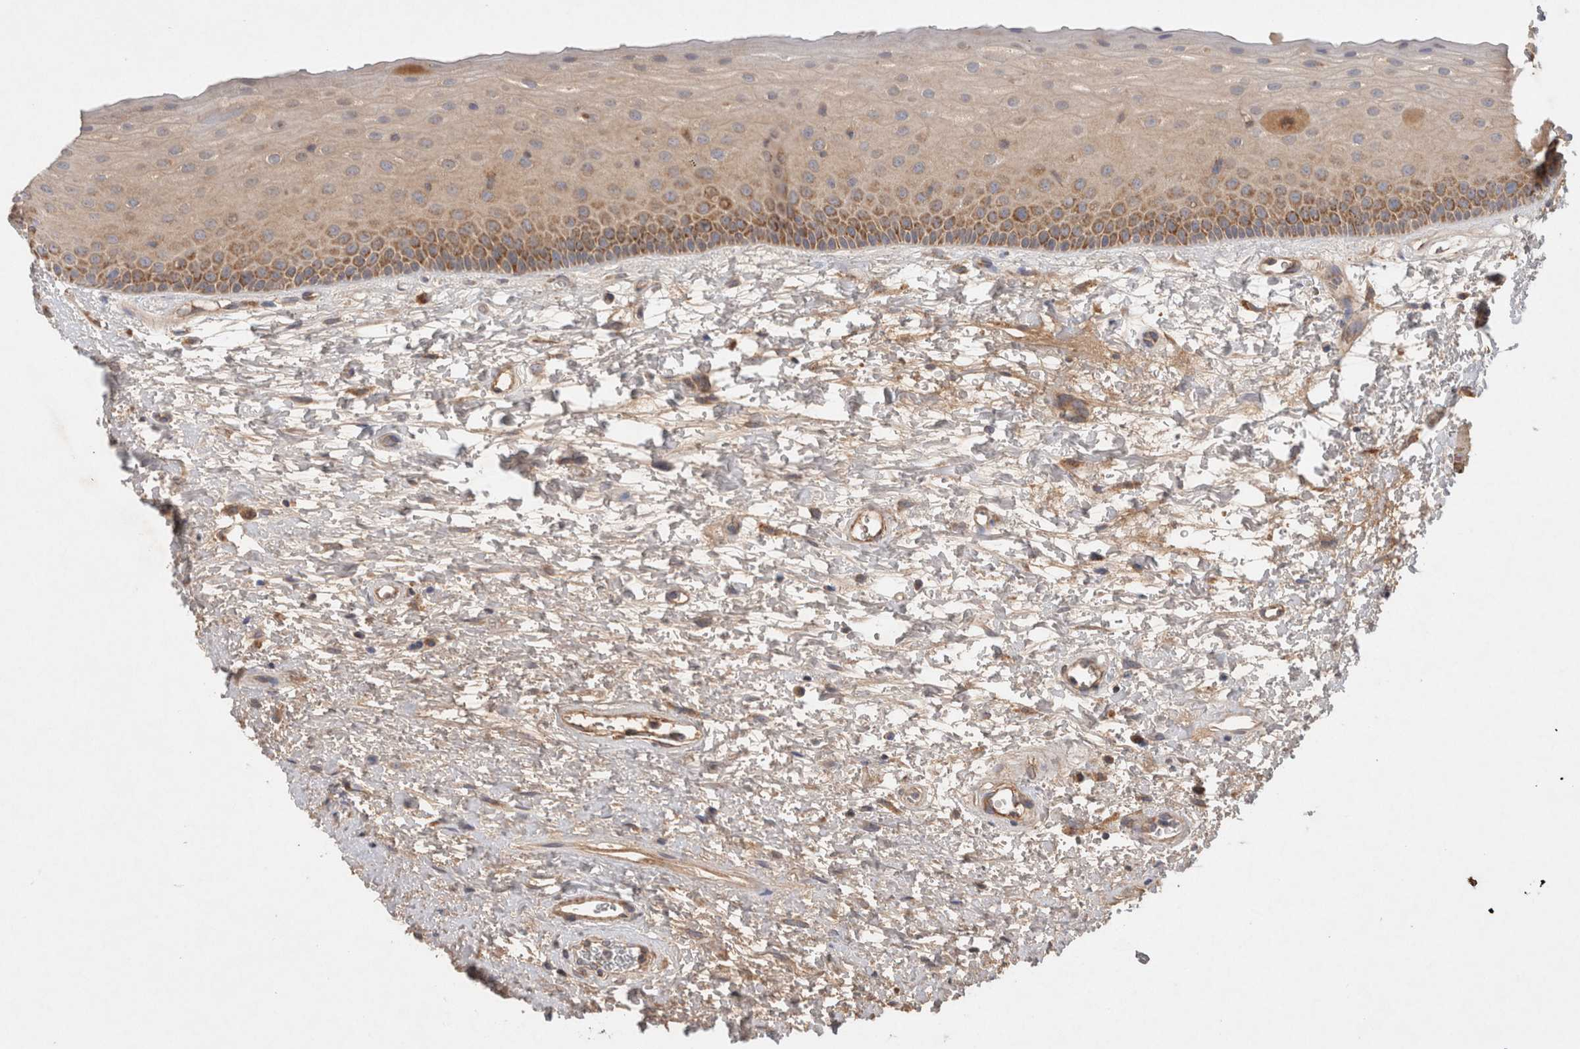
{"staining": {"intensity": "moderate", "quantity": ">75%", "location": "cytoplasmic/membranous"}, "tissue": "oral mucosa", "cell_type": "Squamous epithelial cells", "image_type": "normal", "snomed": [{"axis": "morphology", "description": "Normal tissue, NOS"}, {"axis": "topography", "description": "Oral tissue"}], "caption": "High-power microscopy captured an immunohistochemistry (IHC) micrograph of unremarkable oral mucosa, revealing moderate cytoplasmic/membranous positivity in about >75% of squamous epithelial cells.", "gene": "MRPS28", "patient": {"sex": "female", "age": 76}}